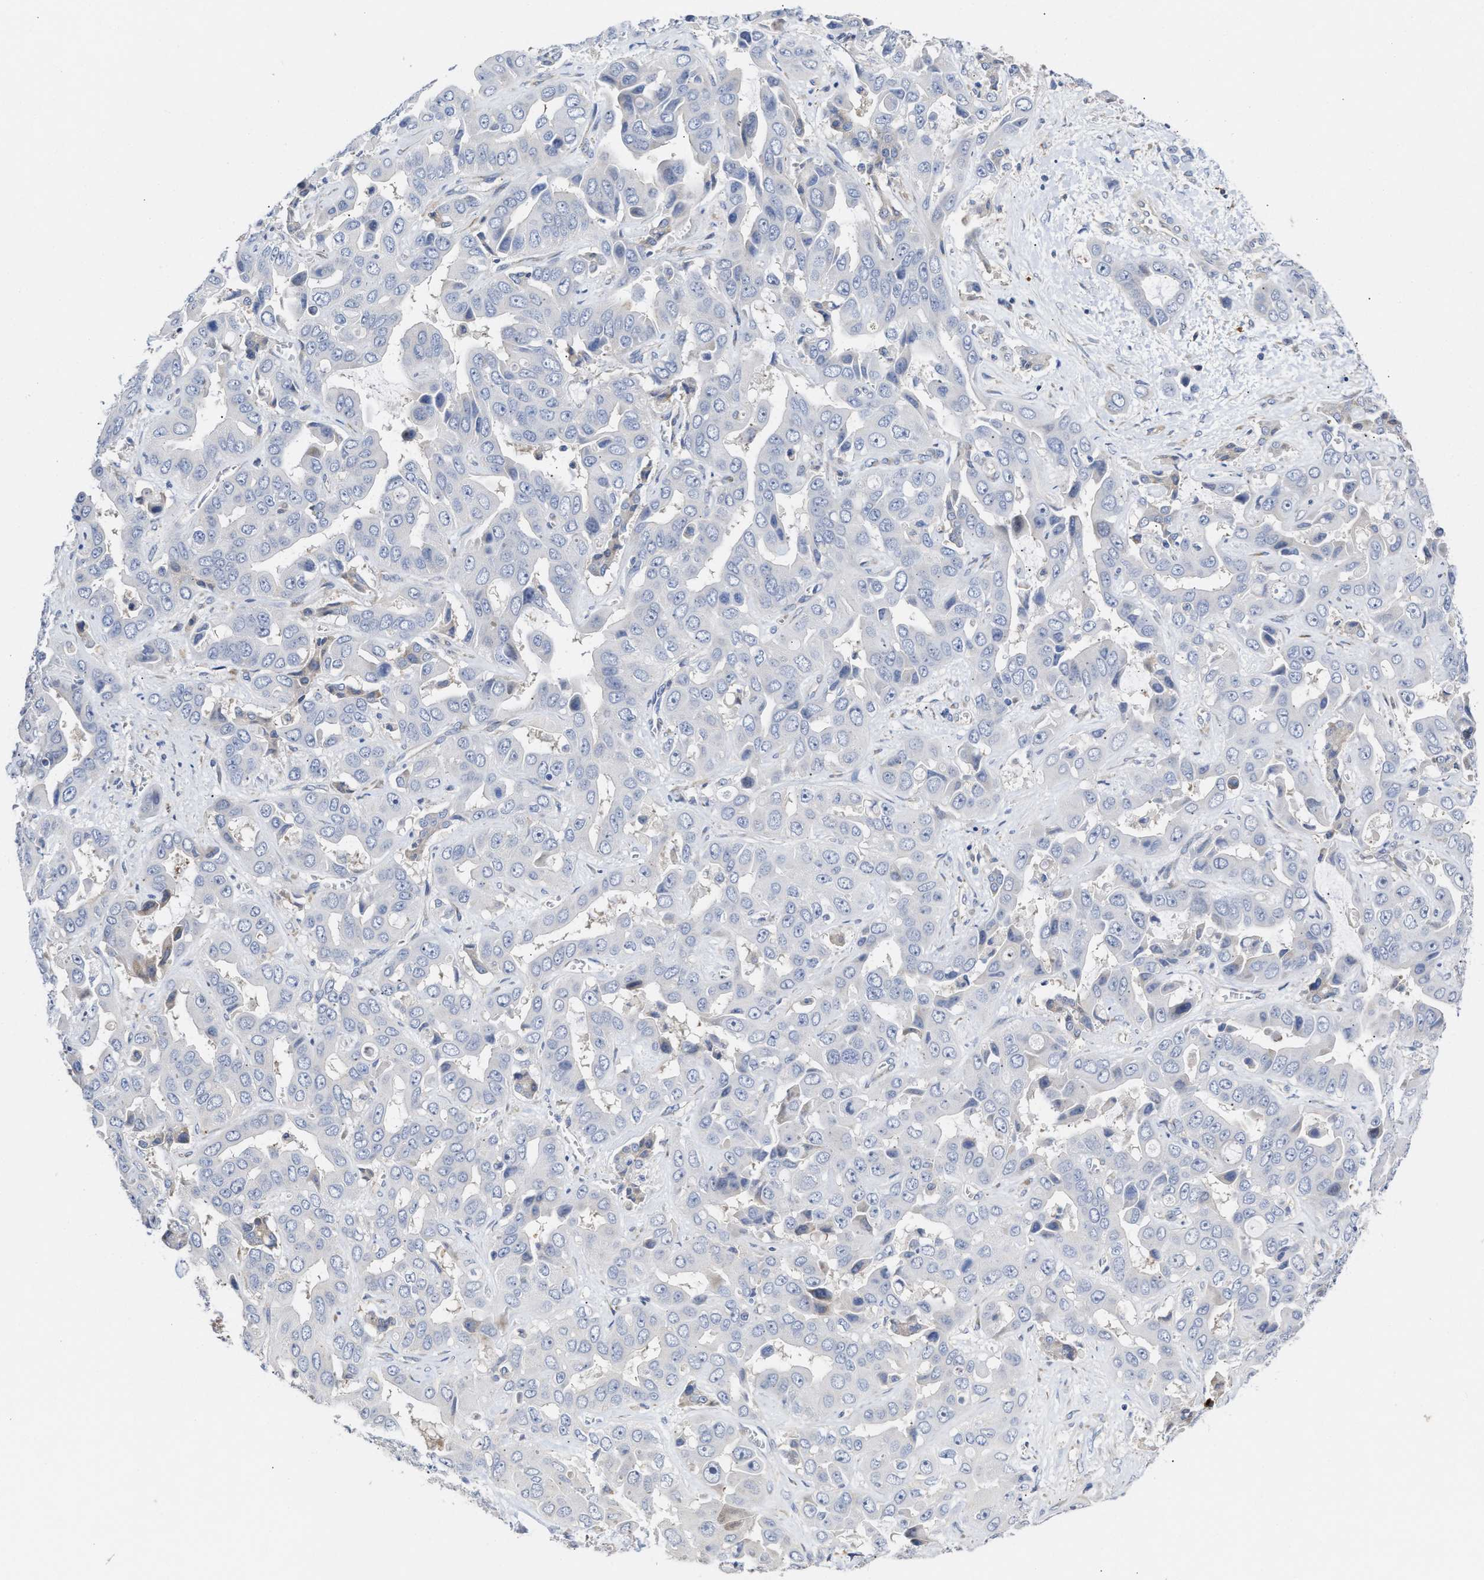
{"staining": {"intensity": "negative", "quantity": "none", "location": "none"}, "tissue": "liver cancer", "cell_type": "Tumor cells", "image_type": "cancer", "snomed": [{"axis": "morphology", "description": "Cholangiocarcinoma"}, {"axis": "topography", "description": "Liver"}], "caption": "Liver cholangiocarcinoma stained for a protein using immunohistochemistry (IHC) exhibits no staining tumor cells.", "gene": "PPP1R15A", "patient": {"sex": "female", "age": 52}}